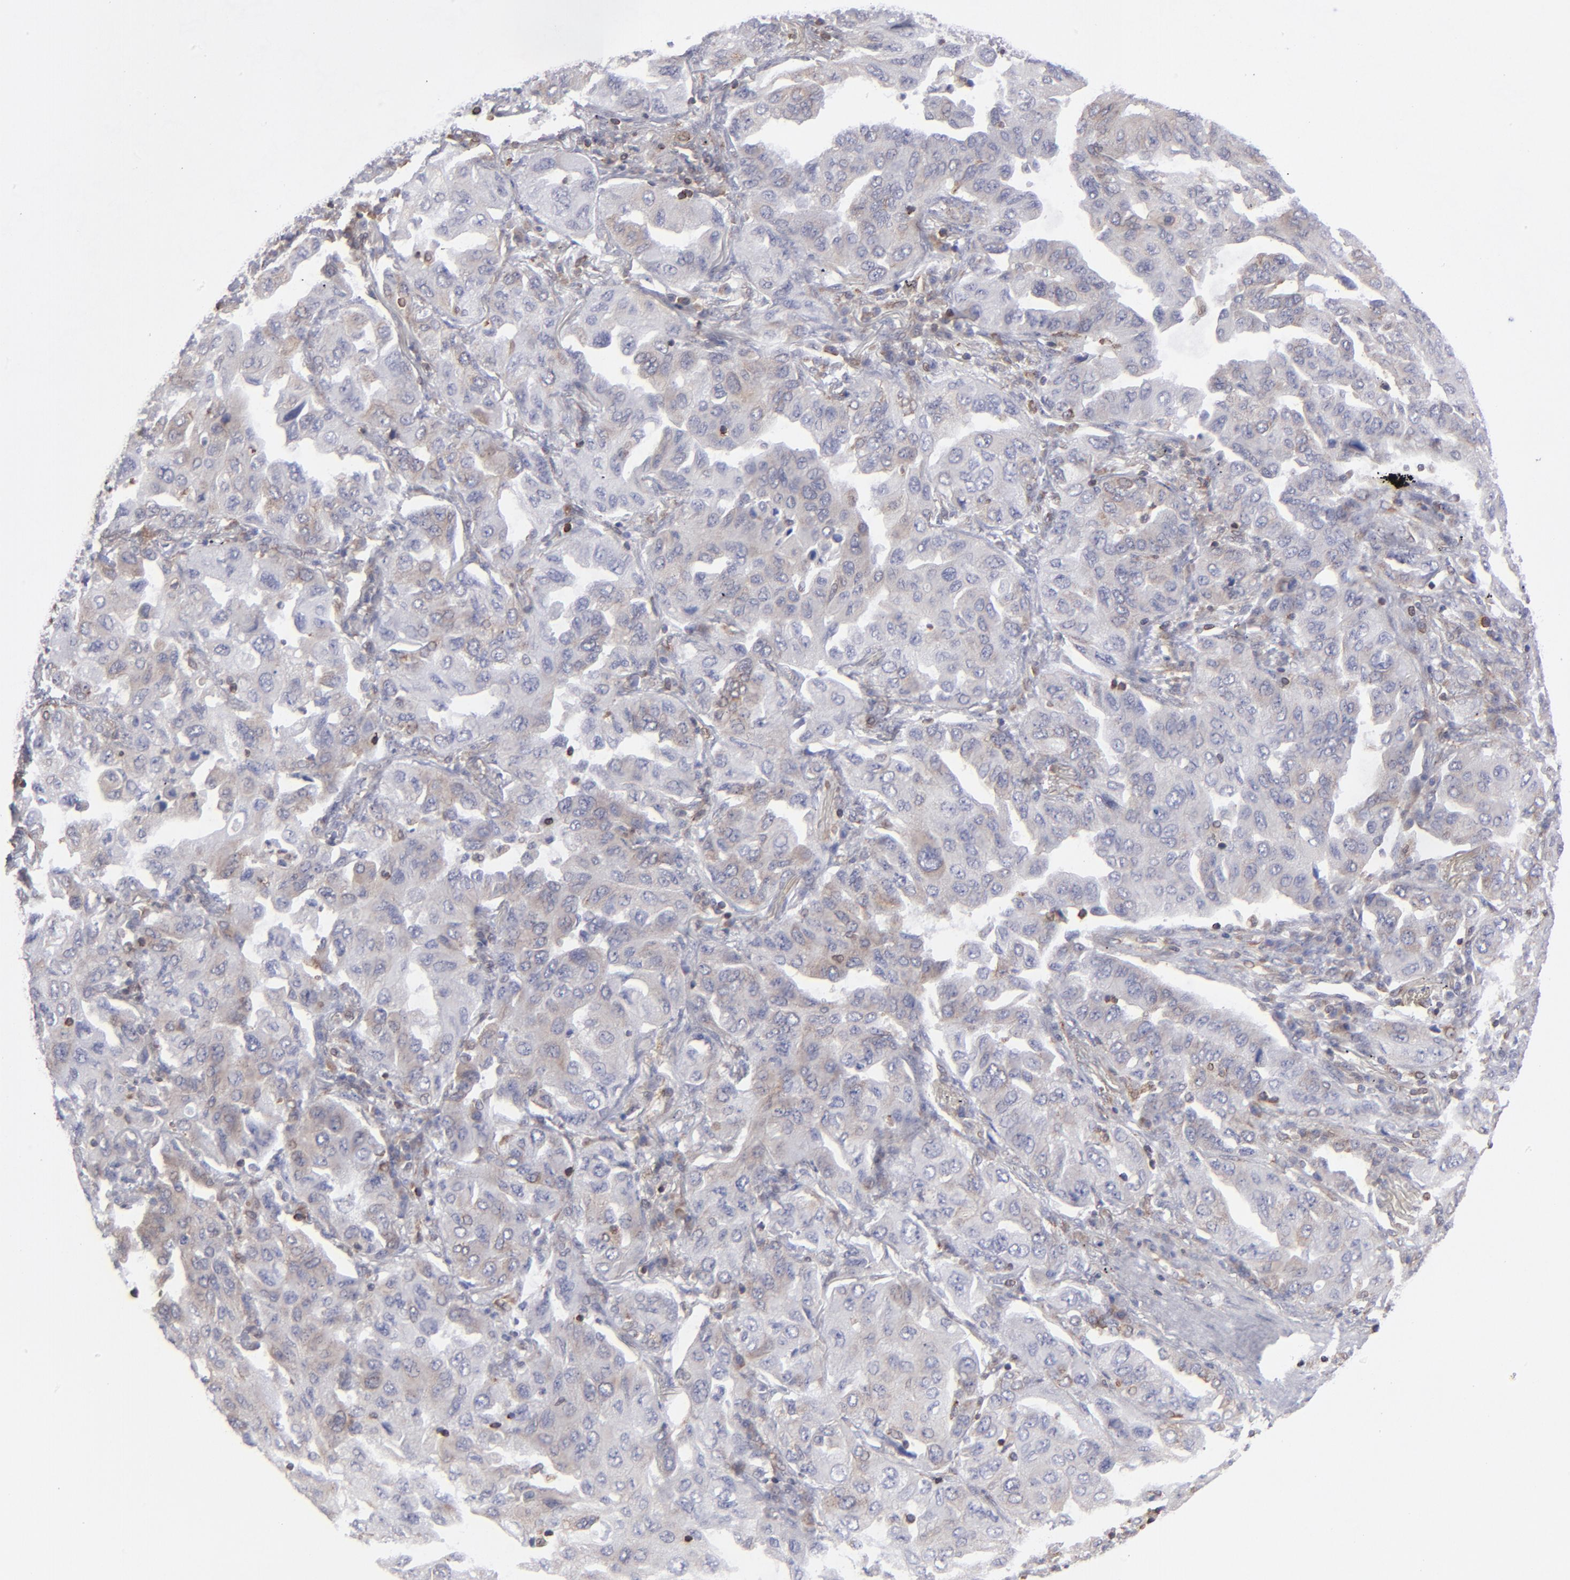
{"staining": {"intensity": "weak", "quantity": "25%-75%", "location": "cytoplasmic/membranous"}, "tissue": "lung cancer", "cell_type": "Tumor cells", "image_type": "cancer", "snomed": [{"axis": "morphology", "description": "Adenocarcinoma, NOS"}, {"axis": "topography", "description": "Lung"}], "caption": "Protein staining demonstrates weak cytoplasmic/membranous staining in approximately 25%-75% of tumor cells in lung cancer (adenocarcinoma).", "gene": "TMX1", "patient": {"sex": "female", "age": 65}}